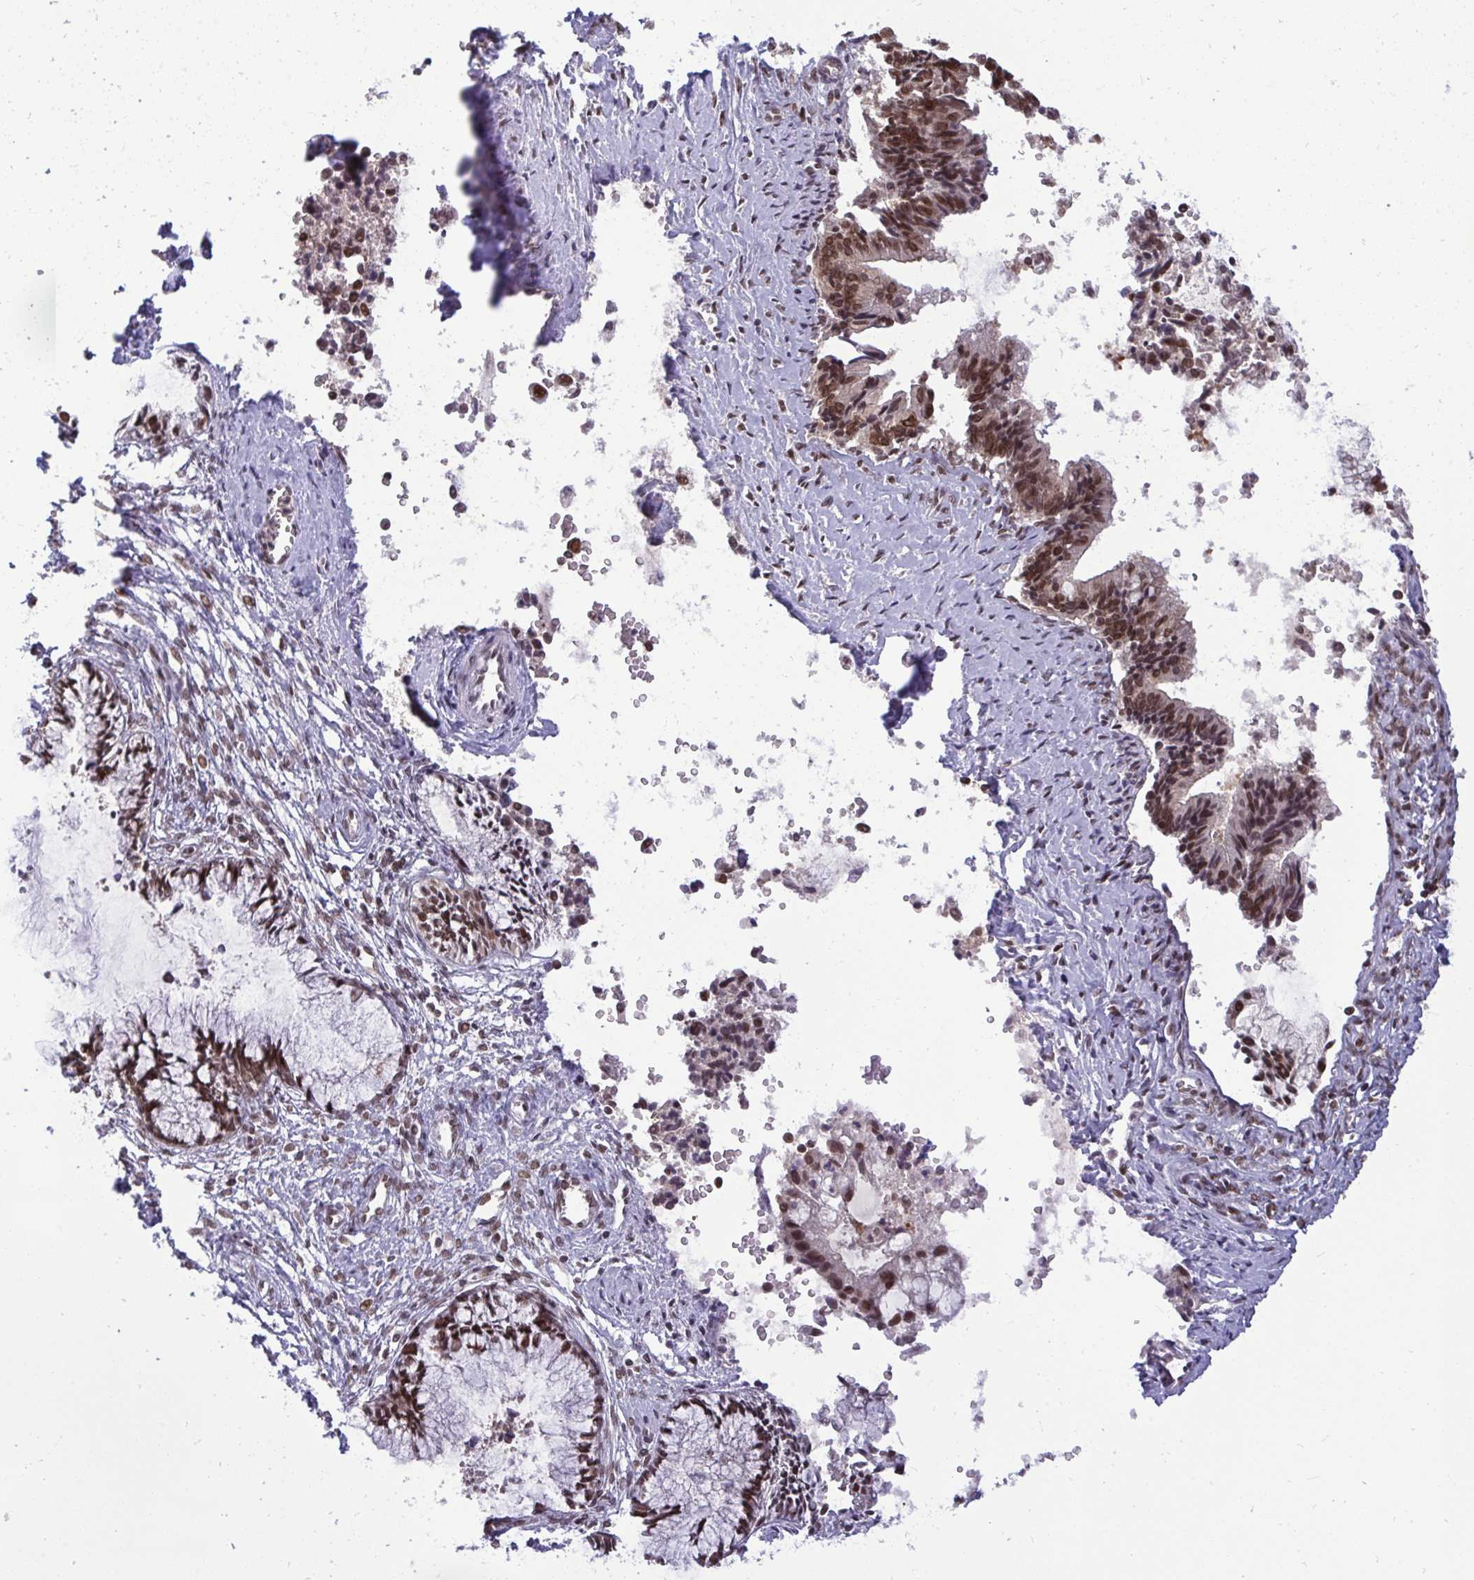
{"staining": {"intensity": "moderate", "quantity": ">75%", "location": "nuclear"}, "tissue": "cervical cancer", "cell_type": "Tumor cells", "image_type": "cancer", "snomed": [{"axis": "morphology", "description": "Adenocarcinoma, NOS"}, {"axis": "topography", "description": "Cervix"}], "caption": "Cervical cancer stained for a protein (brown) demonstrates moderate nuclear positive positivity in approximately >75% of tumor cells.", "gene": "JPT1", "patient": {"sex": "female", "age": 44}}